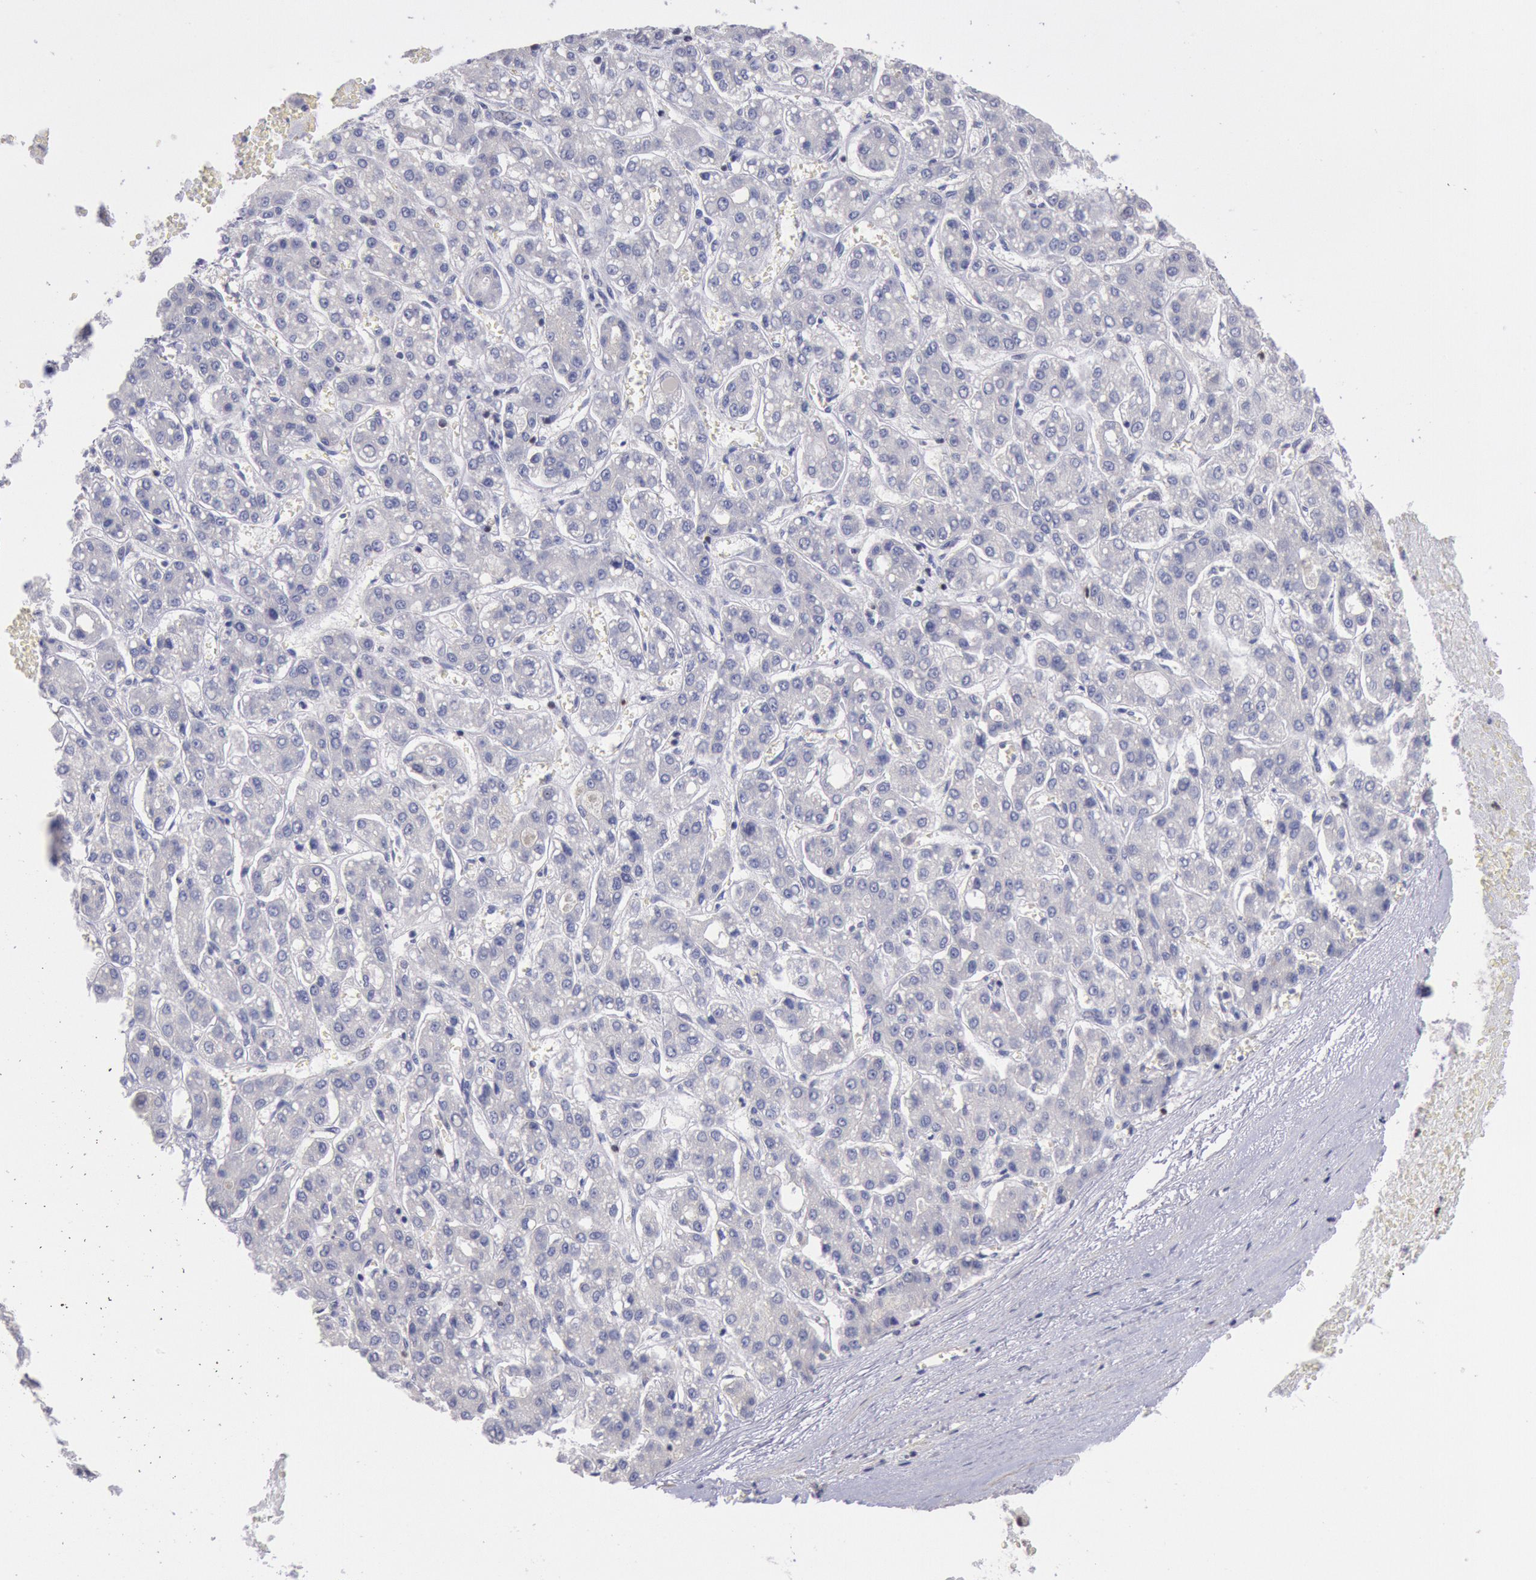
{"staining": {"intensity": "negative", "quantity": "none", "location": "none"}, "tissue": "liver cancer", "cell_type": "Tumor cells", "image_type": "cancer", "snomed": [{"axis": "morphology", "description": "Carcinoma, Hepatocellular, NOS"}, {"axis": "topography", "description": "Liver"}], "caption": "Tumor cells are negative for brown protein staining in liver cancer.", "gene": "RPS6KA5", "patient": {"sex": "male", "age": 69}}